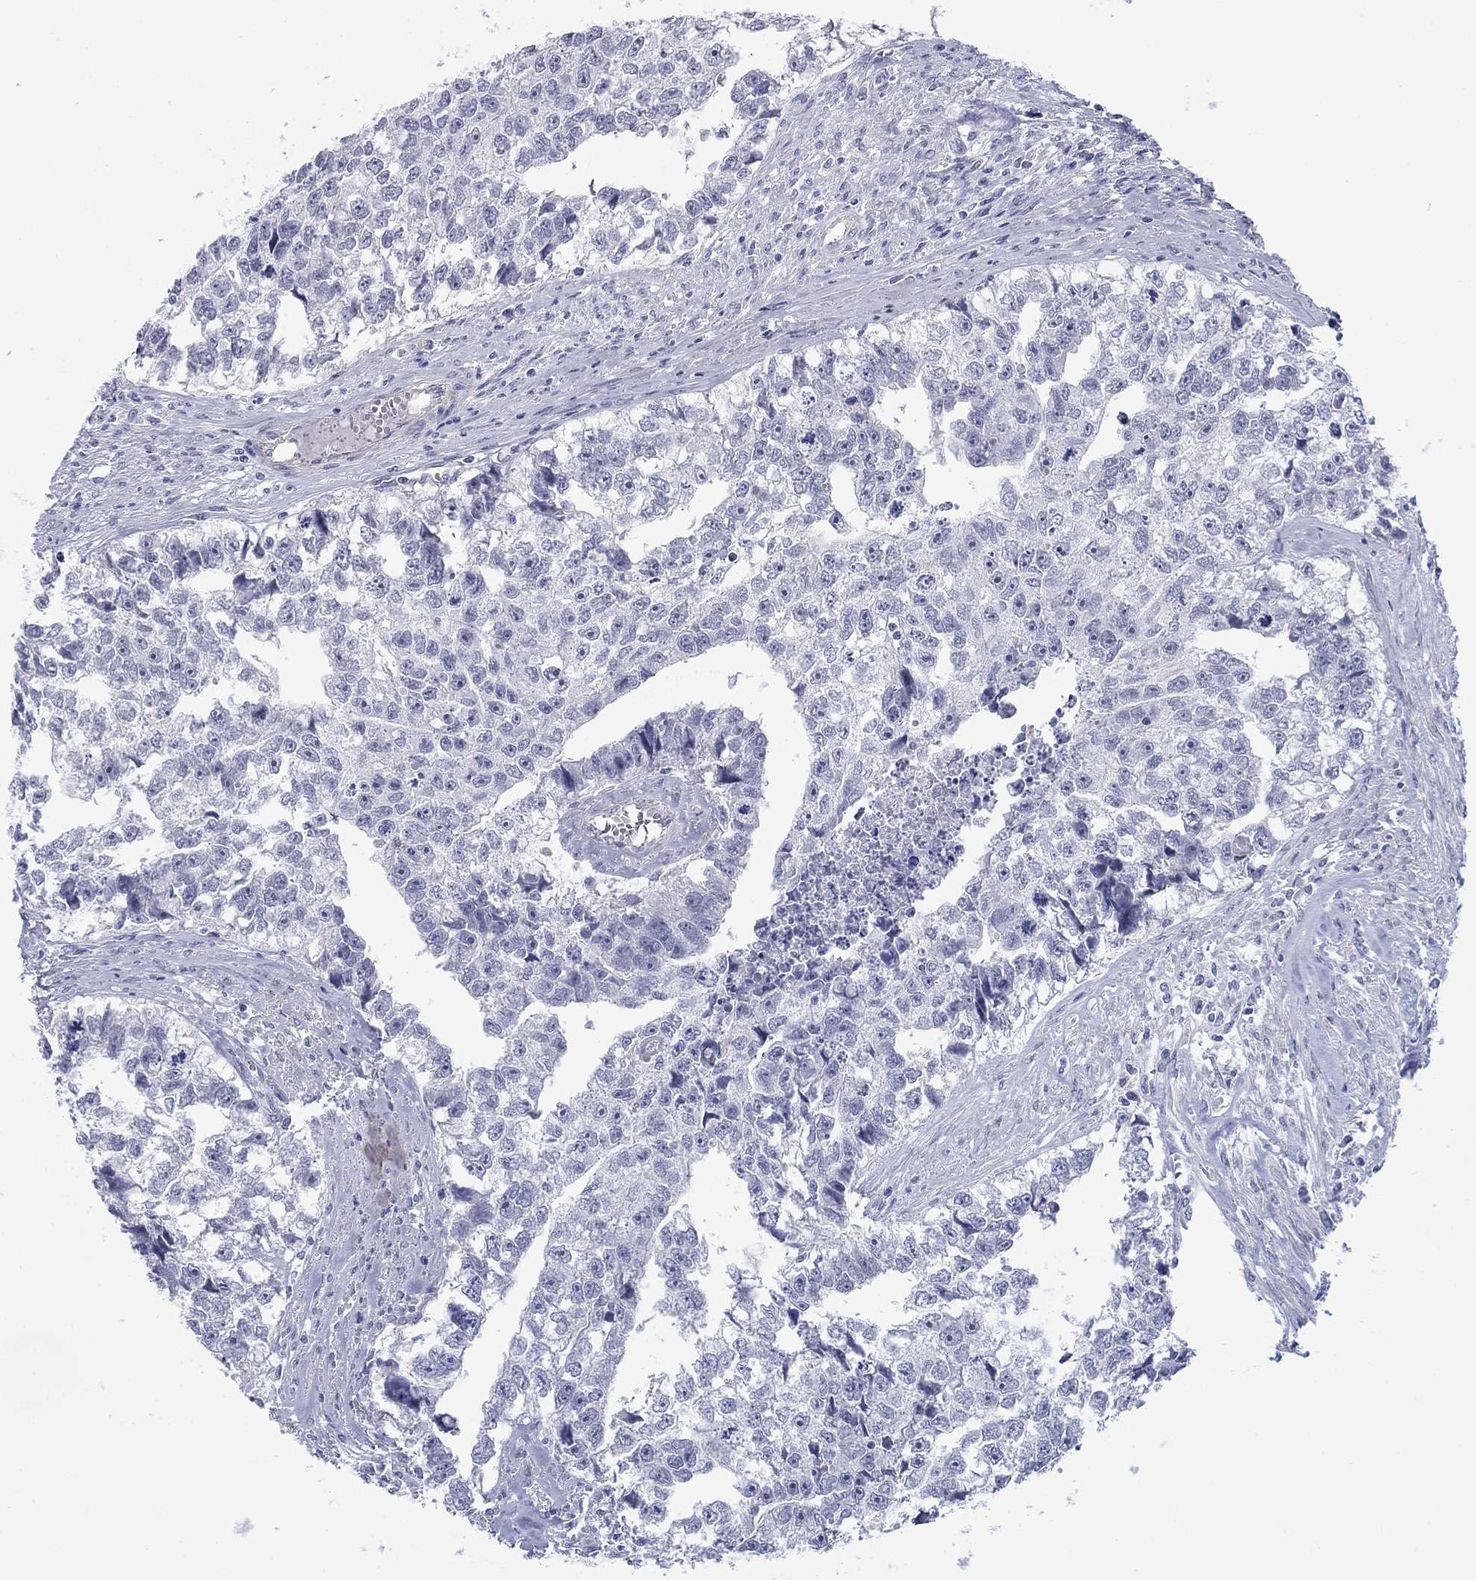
{"staining": {"intensity": "negative", "quantity": "none", "location": "none"}, "tissue": "testis cancer", "cell_type": "Tumor cells", "image_type": "cancer", "snomed": [{"axis": "morphology", "description": "Carcinoma, Embryonal, NOS"}, {"axis": "morphology", "description": "Teratoma, malignant, NOS"}, {"axis": "topography", "description": "Testis"}], "caption": "Human testis cancer stained for a protein using IHC demonstrates no staining in tumor cells.", "gene": "PRPH", "patient": {"sex": "male", "age": 44}}